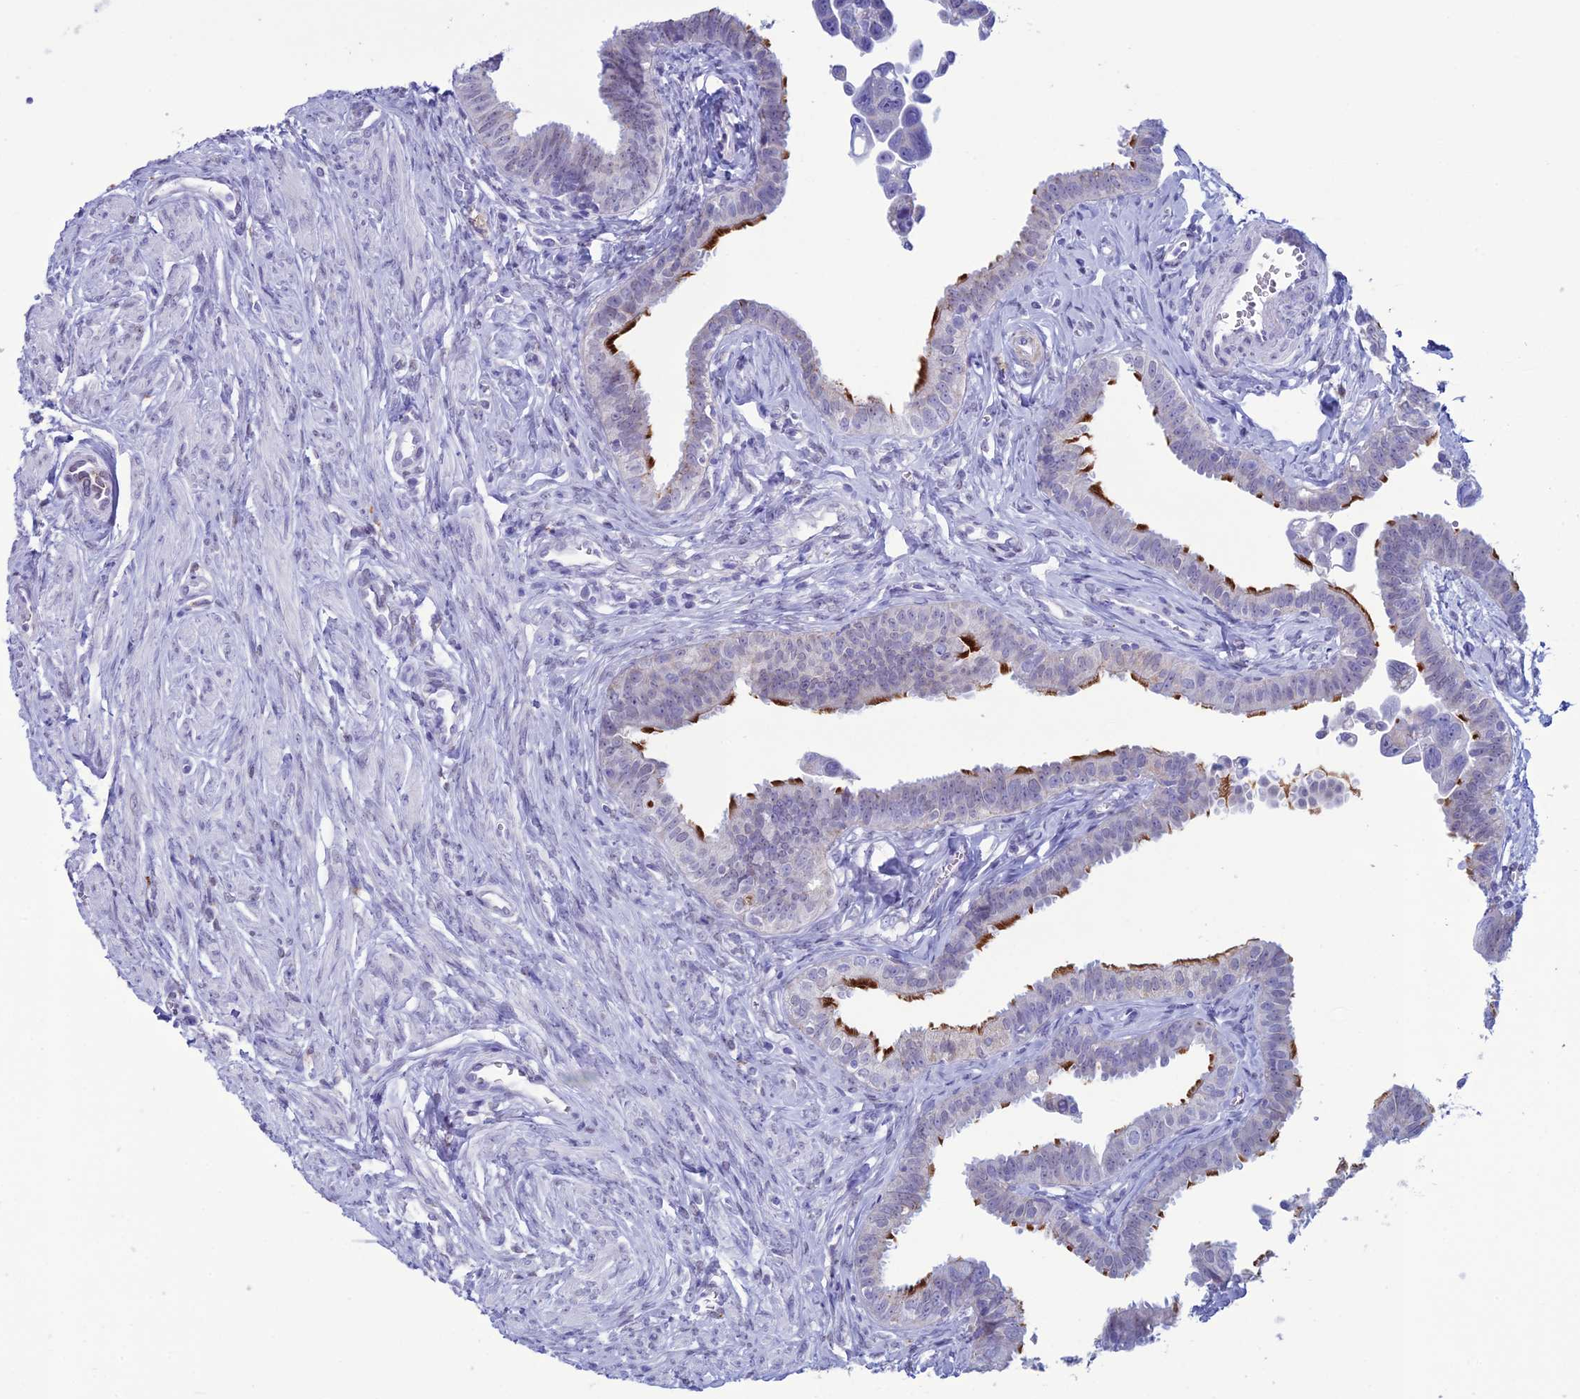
{"staining": {"intensity": "strong", "quantity": "<25%", "location": "cytoplasmic/membranous"}, "tissue": "fallopian tube", "cell_type": "Glandular cells", "image_type": "normal", "snomed": [{"axis": "morphology", "description": "Normal tissue, NOS"}, {"axis": "morphology", "description": "Carcinoma, NOS"}, {"axis": "topography", "description": "Fallopian tube"}, {"axis": "topography", "description": "Ovary"}], "caption": "Approximately <25% of glandular cells in normal human fallopian tube exhibit strong cytoplasmic/membranous protein expression as visualized by brown immunohistochemical staining.", "gene": "CFAP210", "patient": {"sex": "female", "age": 59}}